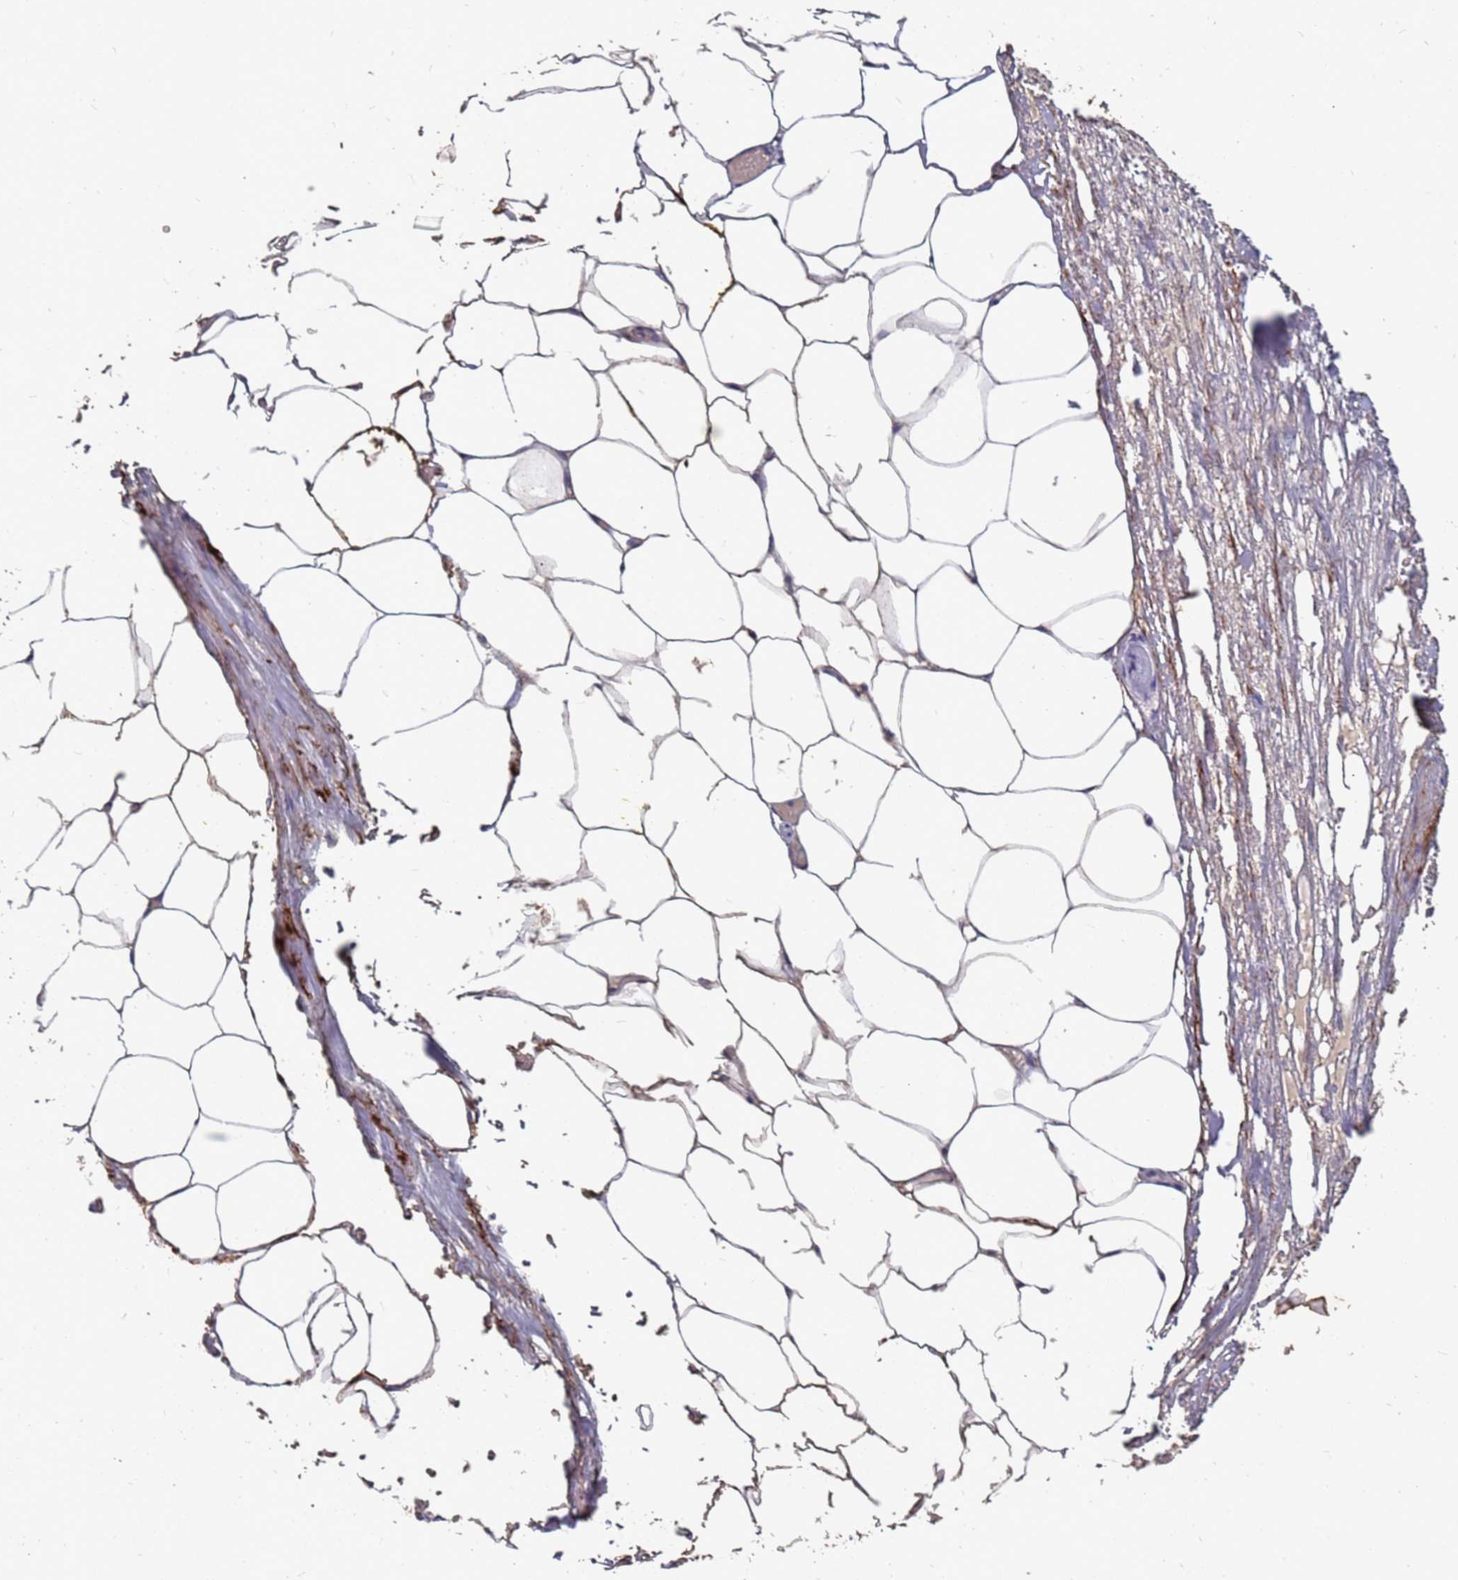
{"staining": {"intensity": "weak", "quantity": "25%-75%", "location": "cytoplasmic/membranous"}, "tissue": "adipose tissue", "cell_type": "Adipocytes", "image_type": "normal", "snomed": [{"axis": "morphology", "description": "Normal tissue, NOS"}, {"axis": "morphology", "description": "Adenocarcinoma, Low grade"}, {"axis": "topography", "description": "Prostate"}, {"axis": "topography", "description": "Peripheral nerve tissue"}], "caption": "Immunohistochemistry (IHC) micrograph of unremarkable adipose tissue: human adipose tissue stained using immunohistochemistry (IHC) exhibits low levels of weak protein expression localized specifically in the cytoplasmic/membranous of adipocytes, appearing as a cytoplasmic/membranous brown color.", "gene": "PRORP", "patient": {"sex": "male", "age": 63}}